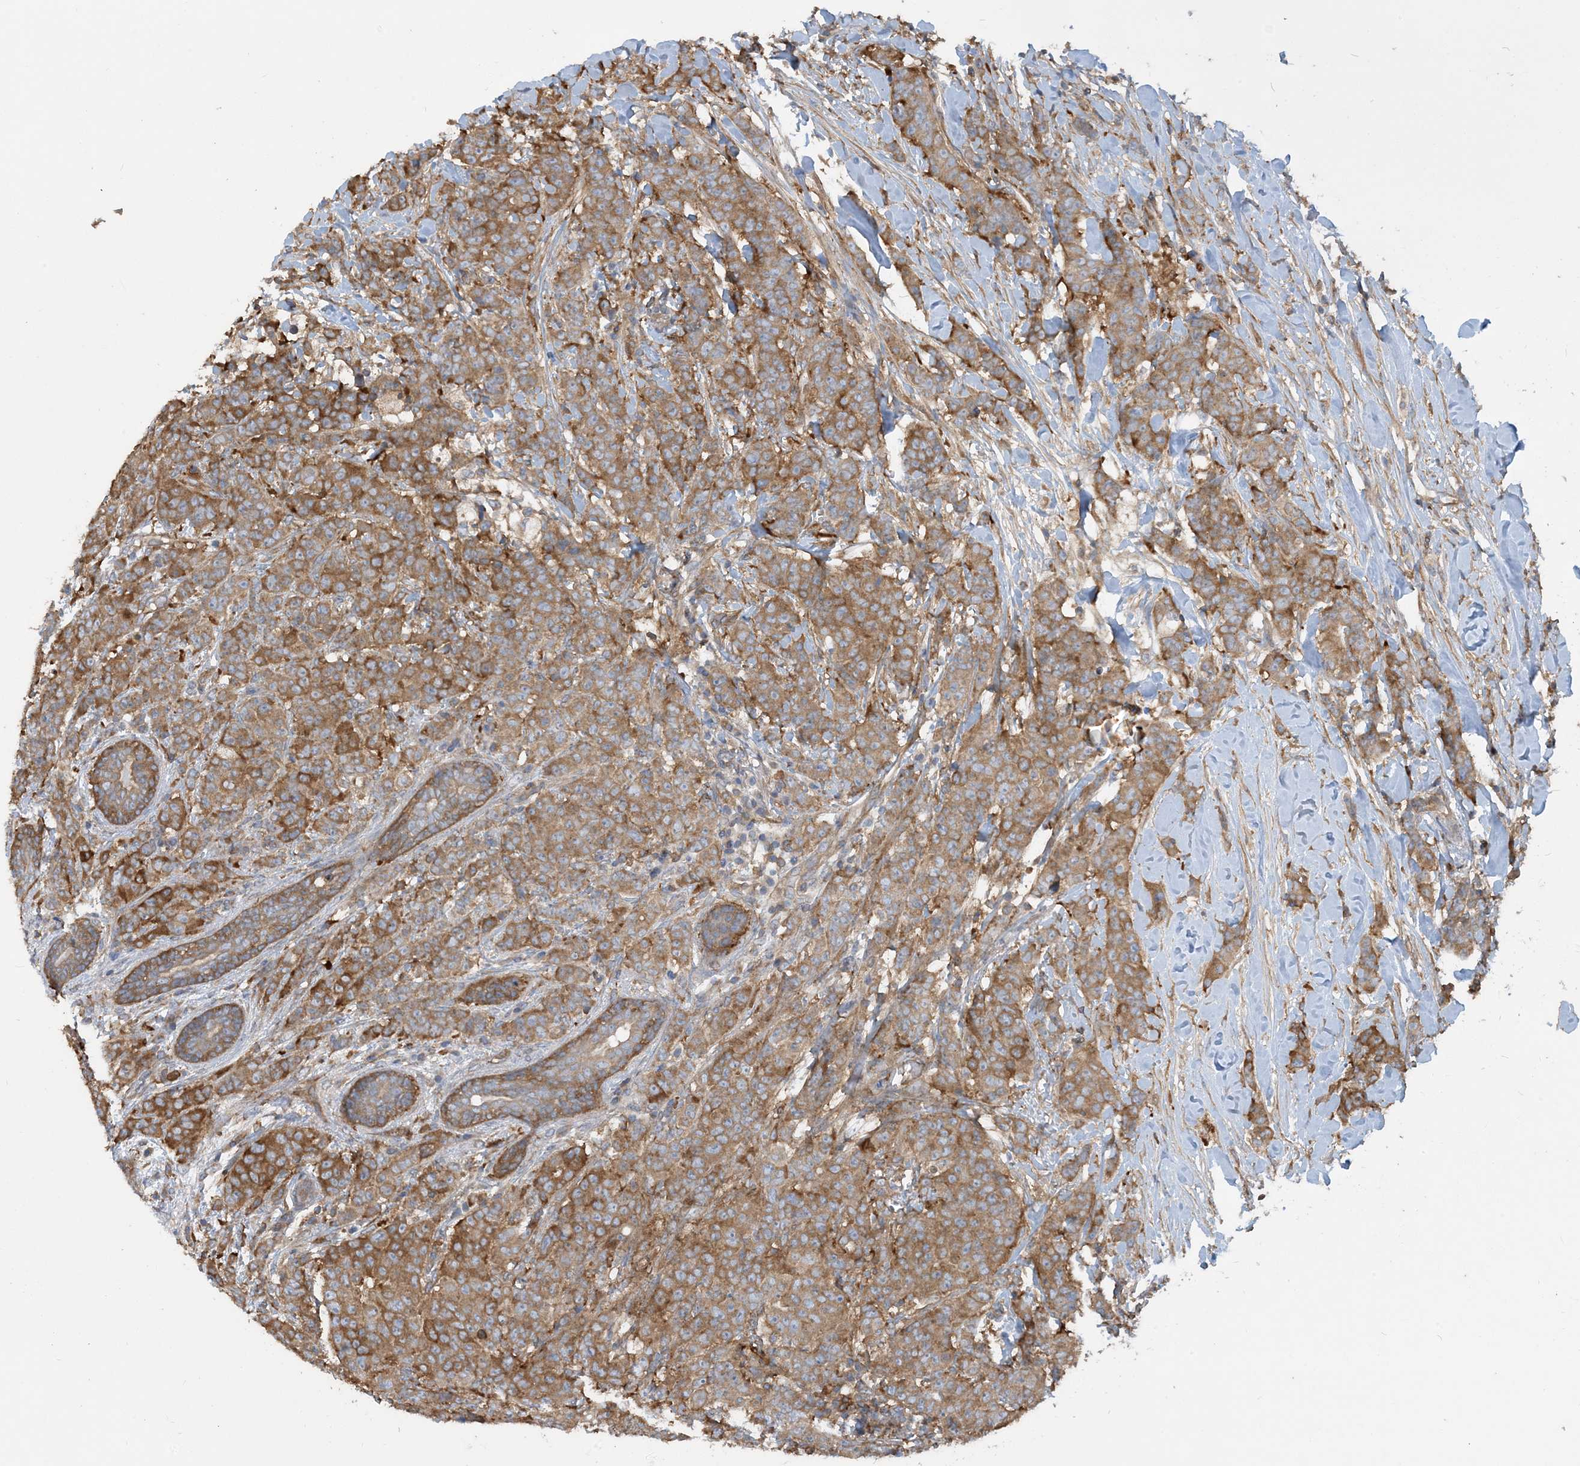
{"staining": {"intensity": "moderate", "quantity": ">75%", "location": "cytoplasmic/membranous"}, "tissue": "breast cancer", "cell_type": "Tumor cells", "image_type": "cancer", "snomed": [{"axis": "morphology", "description": "Duct carcinoma"}, {"axis": "topography", "description": "Breast"}], "caption": "Tumor cells exhibit moderate cytoplasmic/membranous positivity in about >75% of cells in breast cancer.", "gene": "SFMBT2", "patient": {"sex": "female", "age": 40}}